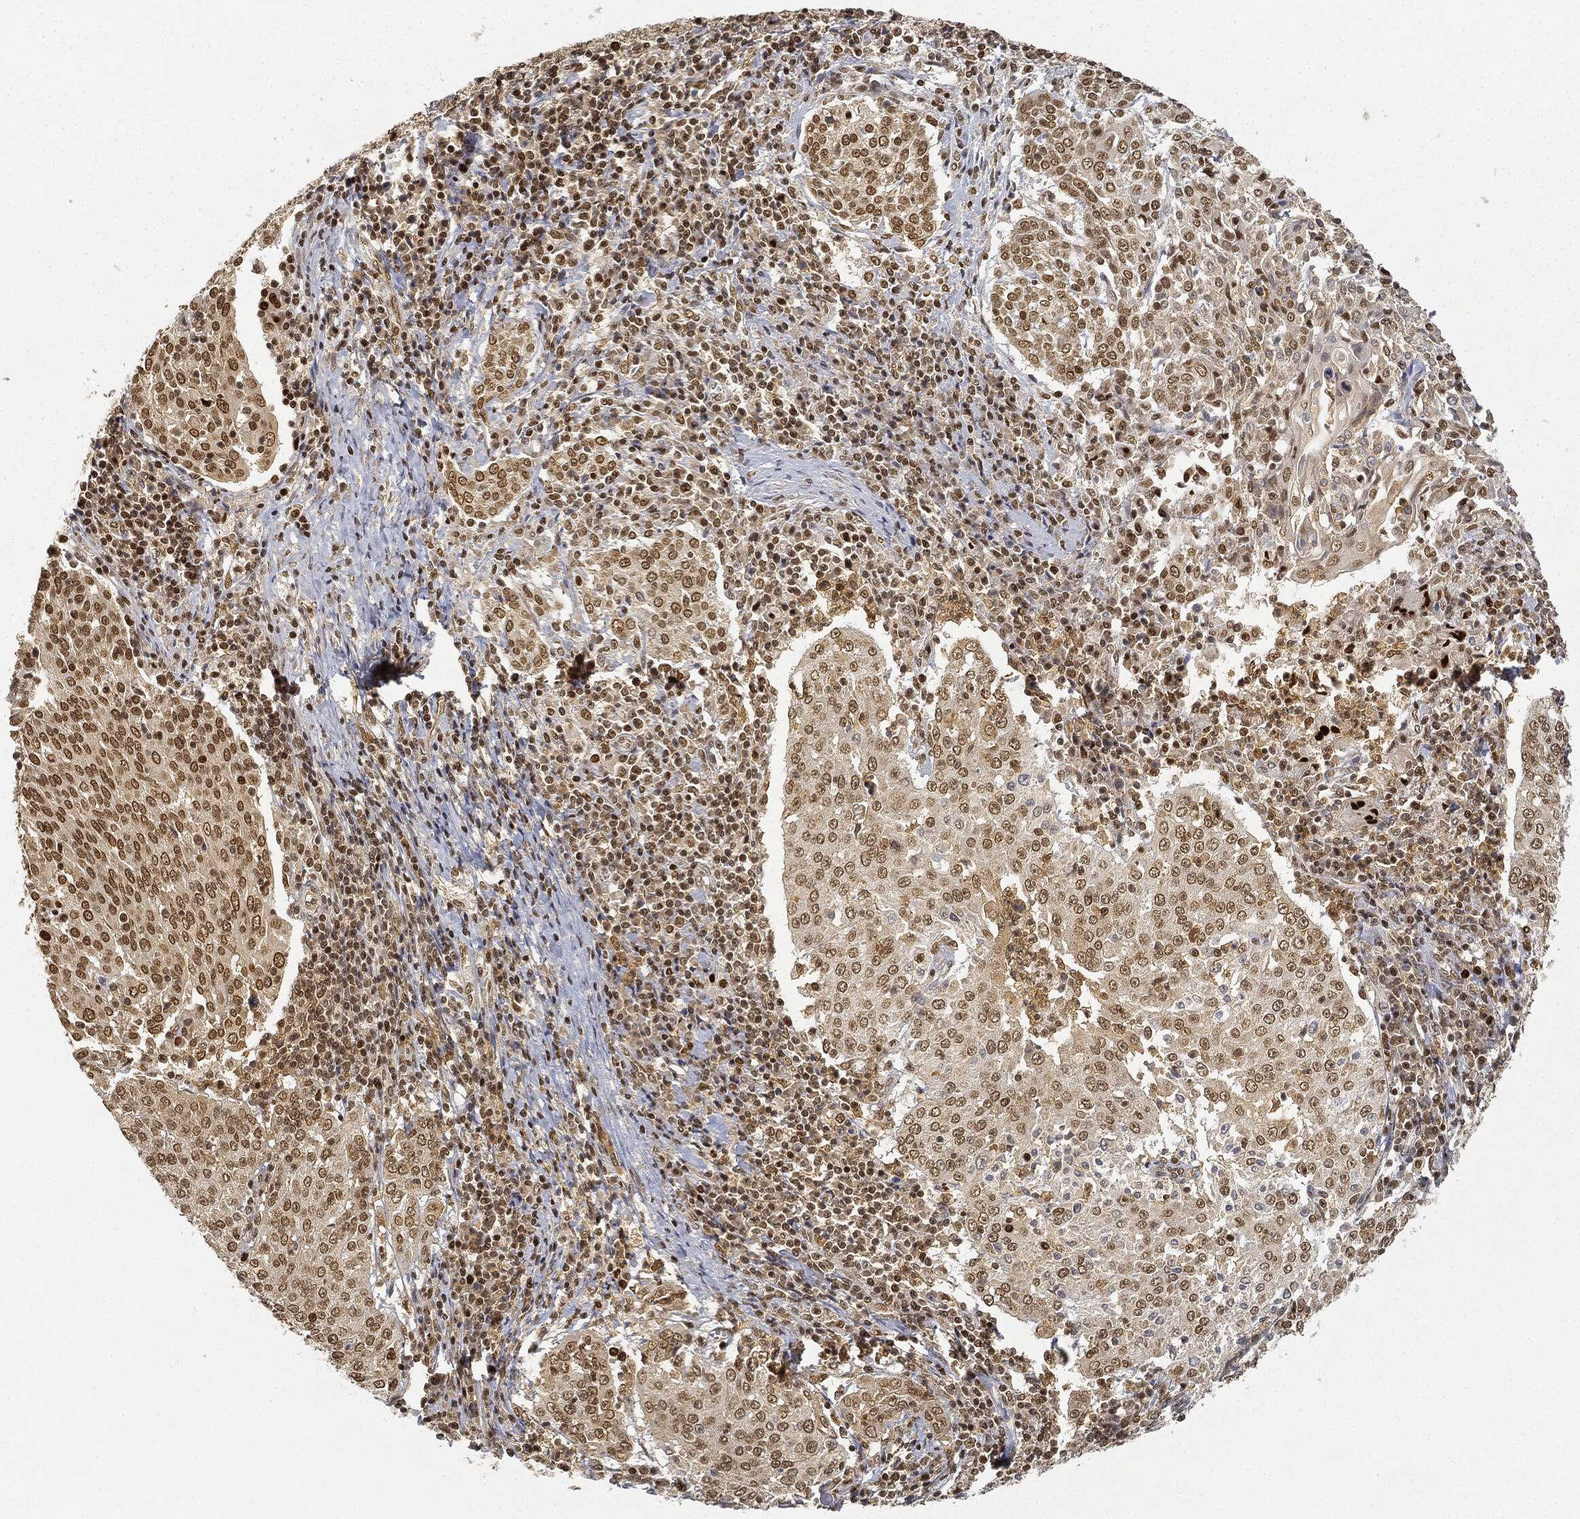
{"staining": {"intensity": "moderate", "quantity": "25%-75%", "location": "cytoplasmic/membranous,nuclear"}, "tissue": "cervical cancer", "cell_type": "Tumor cells", "image_type": "cancer", "snomed": [{"axis": "morphology", "description": "Squamous cell carcinoma, NOS"}, {"axis": "topography", "description": "Cervix"}], "caption": "Squamous cell carcinoma (cervical) stained with a brown dye exhibits moderate cytoplasmic/membranous and nuclear positive expression in about 25%-75% of tumor cells.", "gene": "CIB1", "patient": {"sex": "female", "age": 41}}